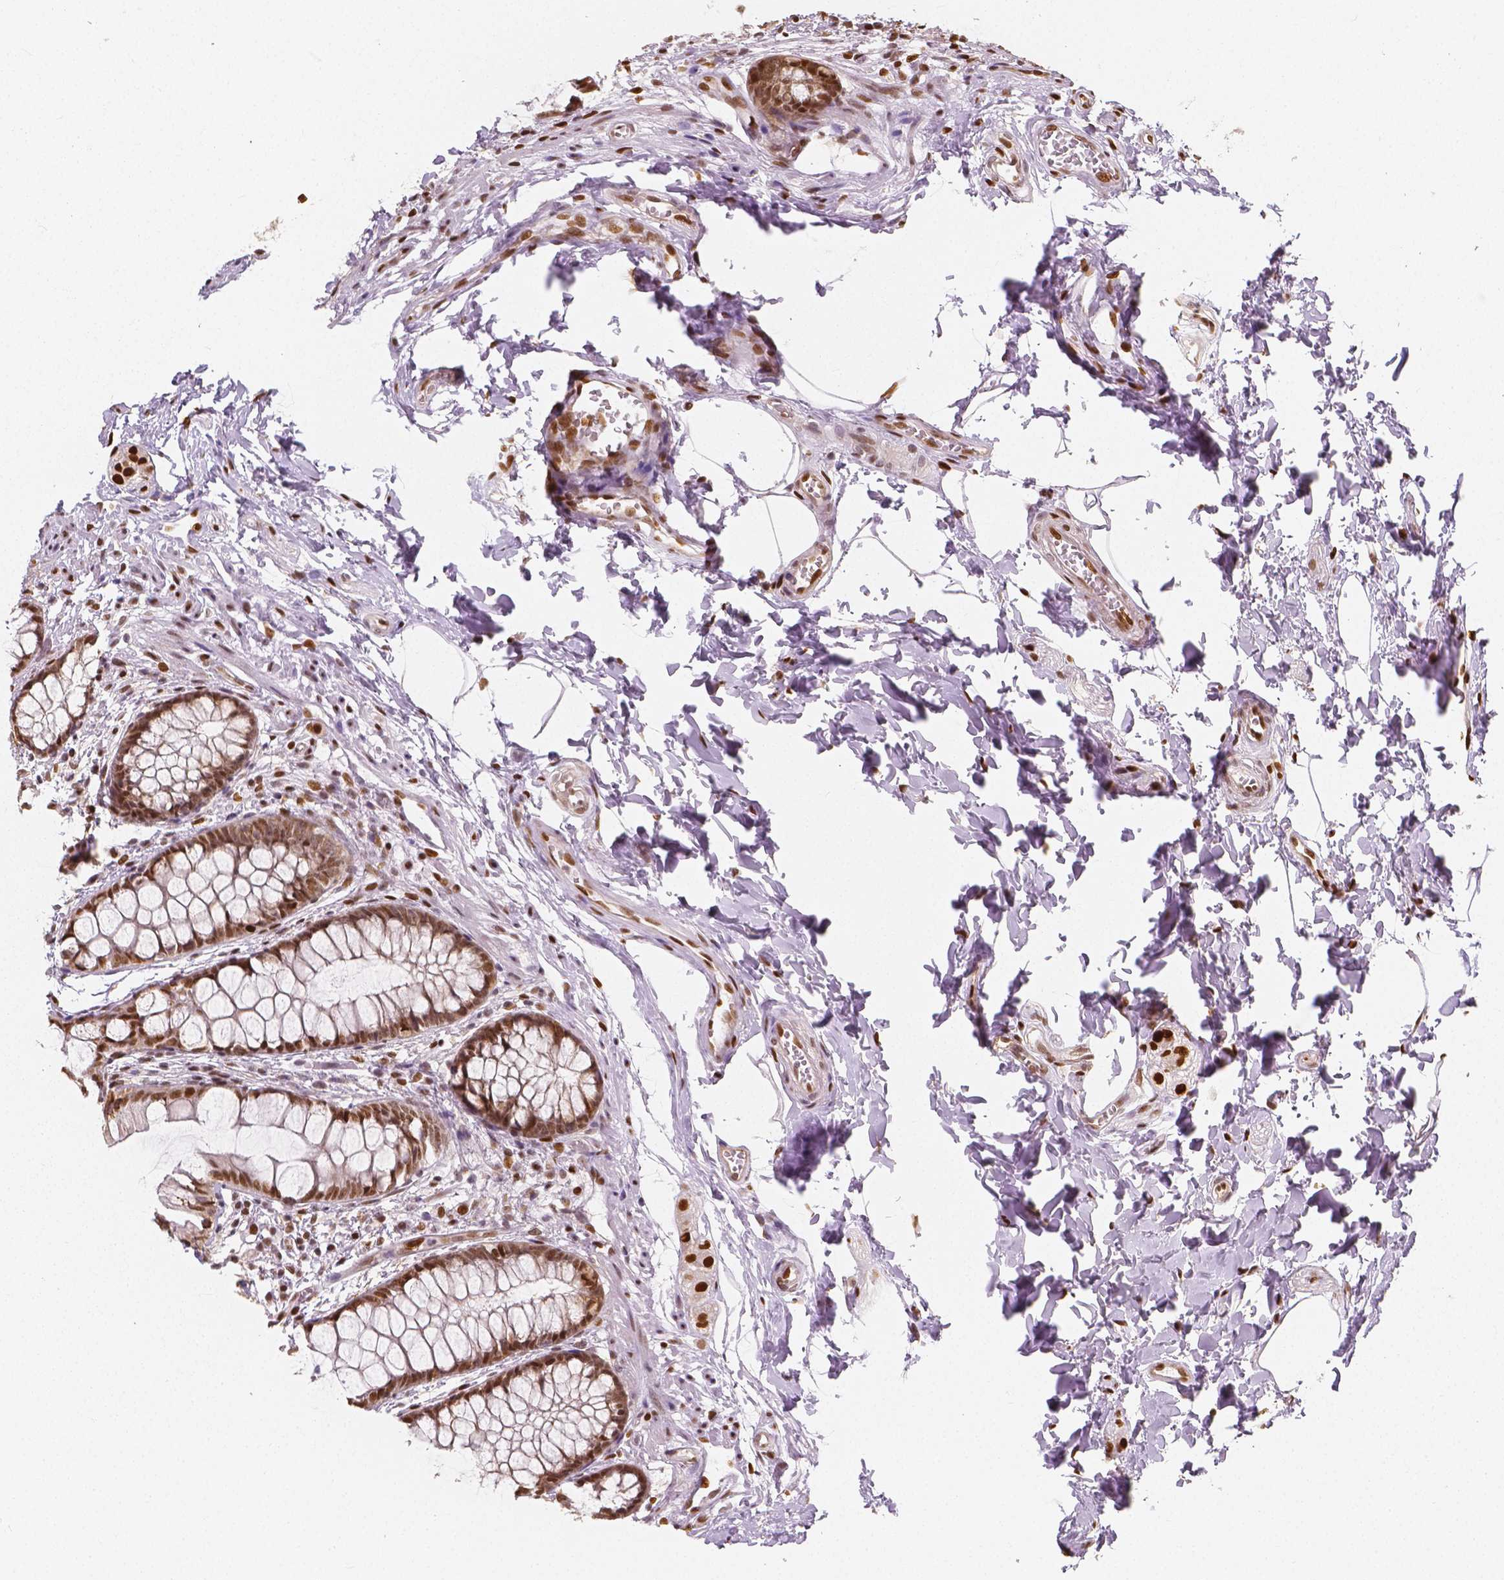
{"staining": {"intensity": "moderate", "quantity": ">75%", "location": "nuclear"}, "tissue": "rectum", "cell_type": "Glandular cells", "image_type": "normal", "snomed": [{"axis": "morphology", "description": "Normal tissue, NOS"}, {"axis": "topography", "description": "Rectum"}], "caption": "Rectum stained with a brown dye exhibits moderate nuclear positive staining in approximately >75% of glandular cells.", "gene": "NUCKS1", "patient": {"sex": "female", "age": 62}}